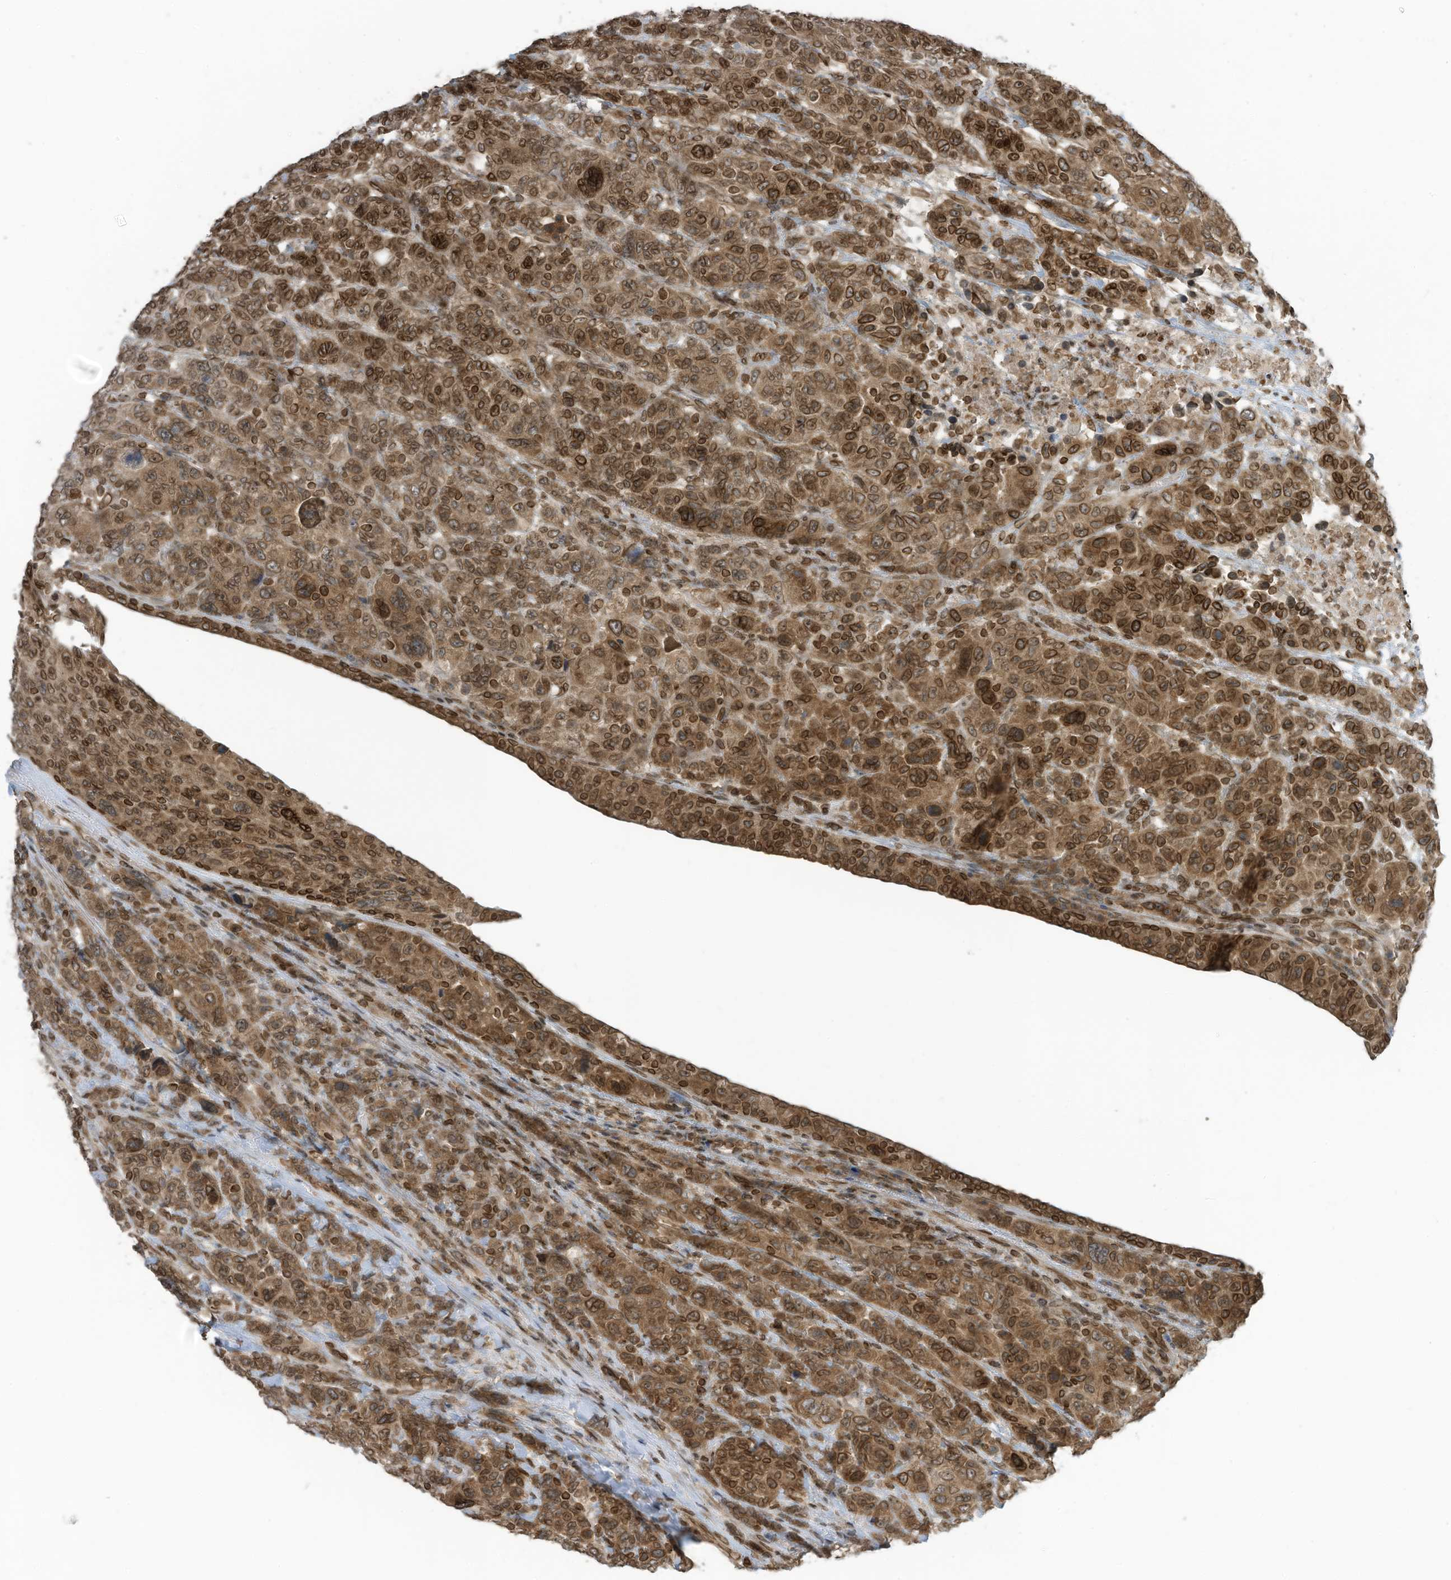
{"staining": {"intensity": "moderate", "quantity": ">75%", "location": "cytoplasmic/membranous,nuclear"}, "tissue": "breast cancer", "cell_type": "Tumor cells", "image_type": "cancer", "snomed": [{"axis": "morphology", "description": "Duct carcinoma"}, {"axis": "topography", "description": "Breast"}], "caption": "Protein expression analysis of human breast cancer (intraductal carcinoma) reveals moderate cytoplasmic/membranous and nuclear expression in approximately >75% of tumor cells.", "gene": "RABL3", "patient": {"sex": "female", "age": 37}}